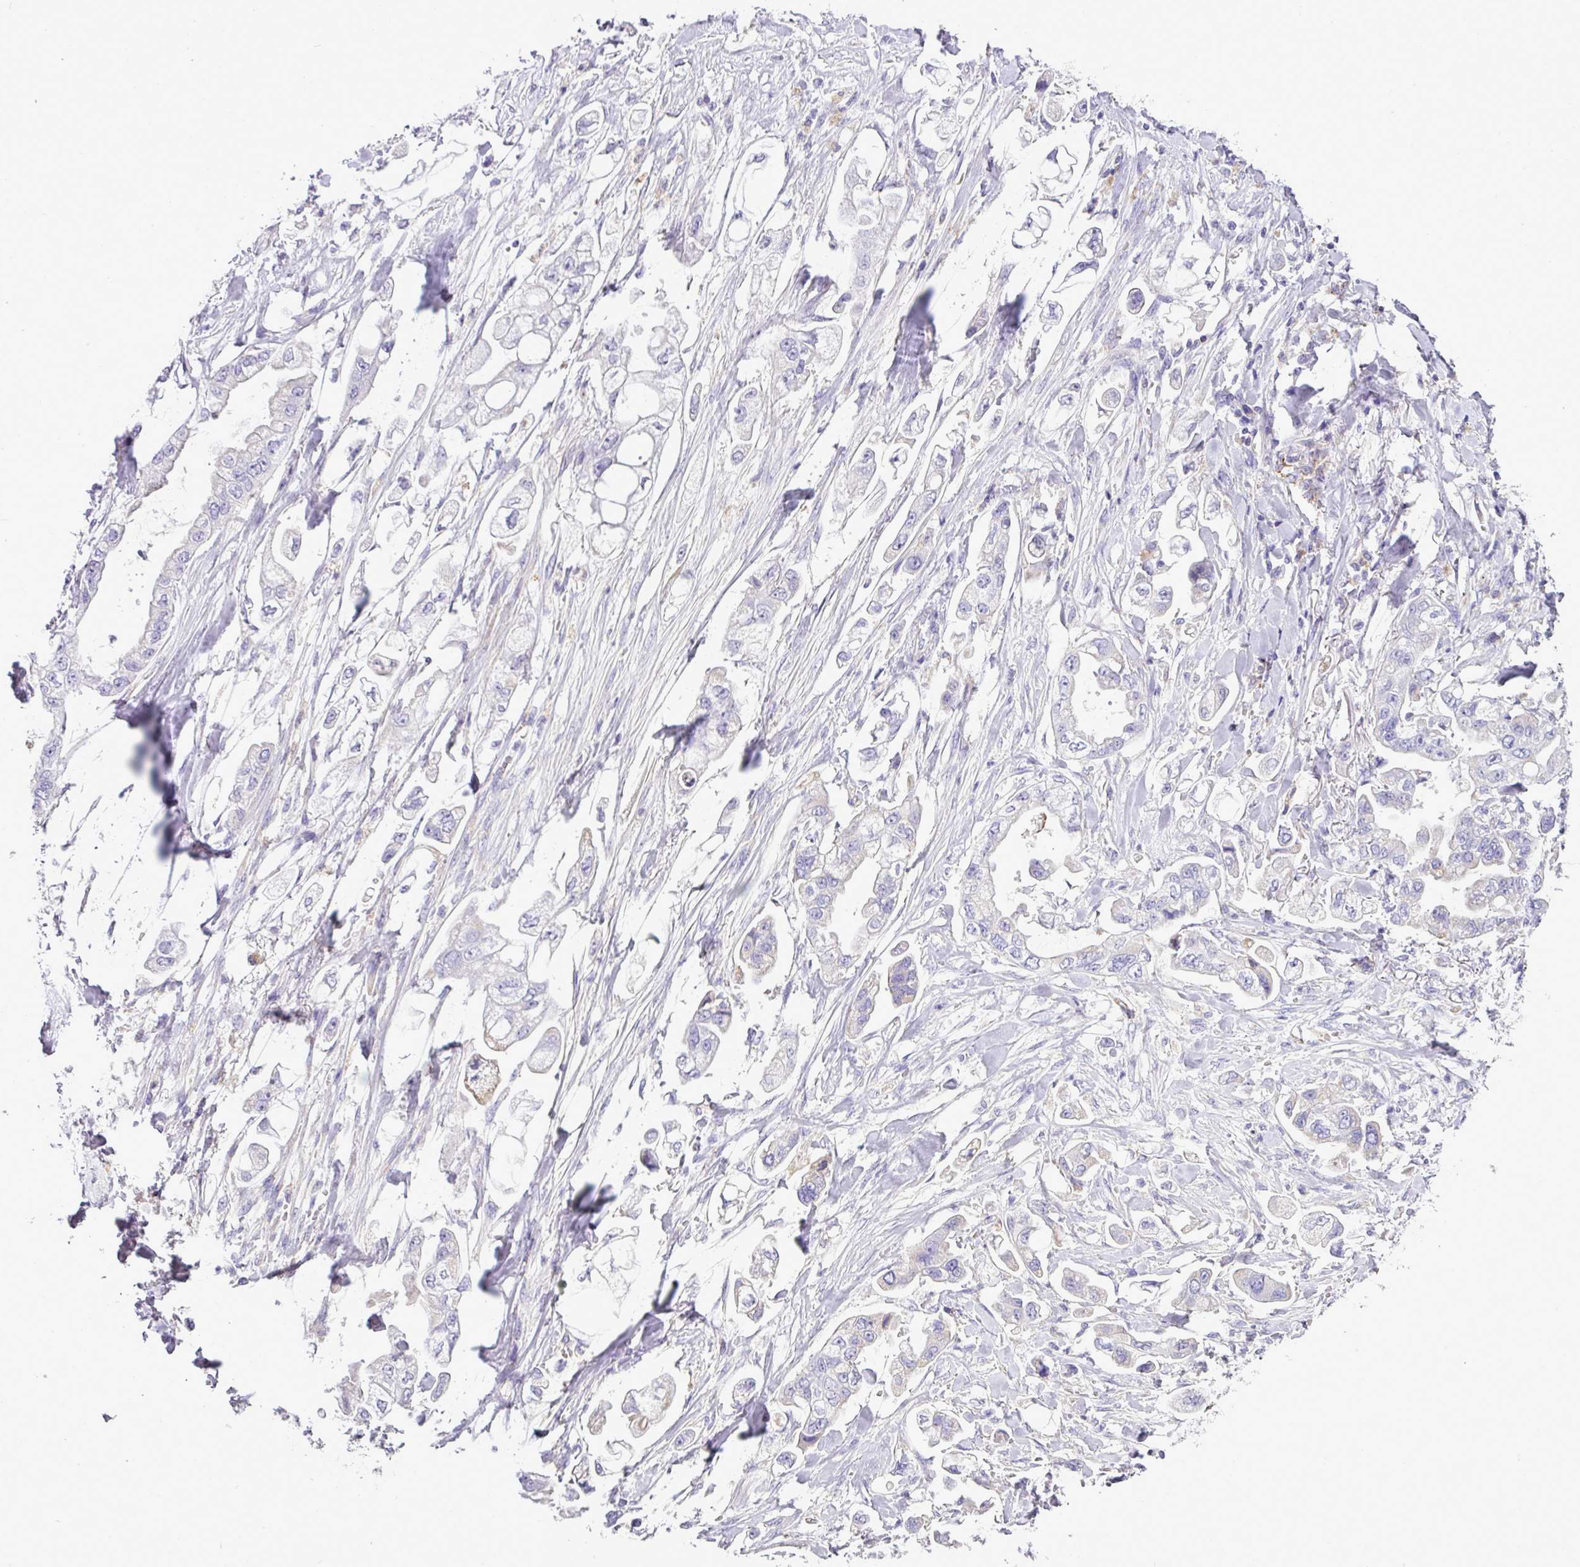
{"staining": {"intensity": "weak", "quantity": "<25%", "location": "cytoplasmic/membranous"}, "tissue": "stomach cancer", "cell_type": "Tumor cells", "image_type": "cancer", "snomed": [{"axis": "morphology", "description": "Adenocarcinoma, NOS"}, {"axis": "topography", "description": "Stomach"}], "caption": "Stomach cancer stained for a protein using immunohistochemistry (IHC) displays no positivity tumor cells.", "gene": "PGAP4", "patient": {"sex": "male", "age": 62}}